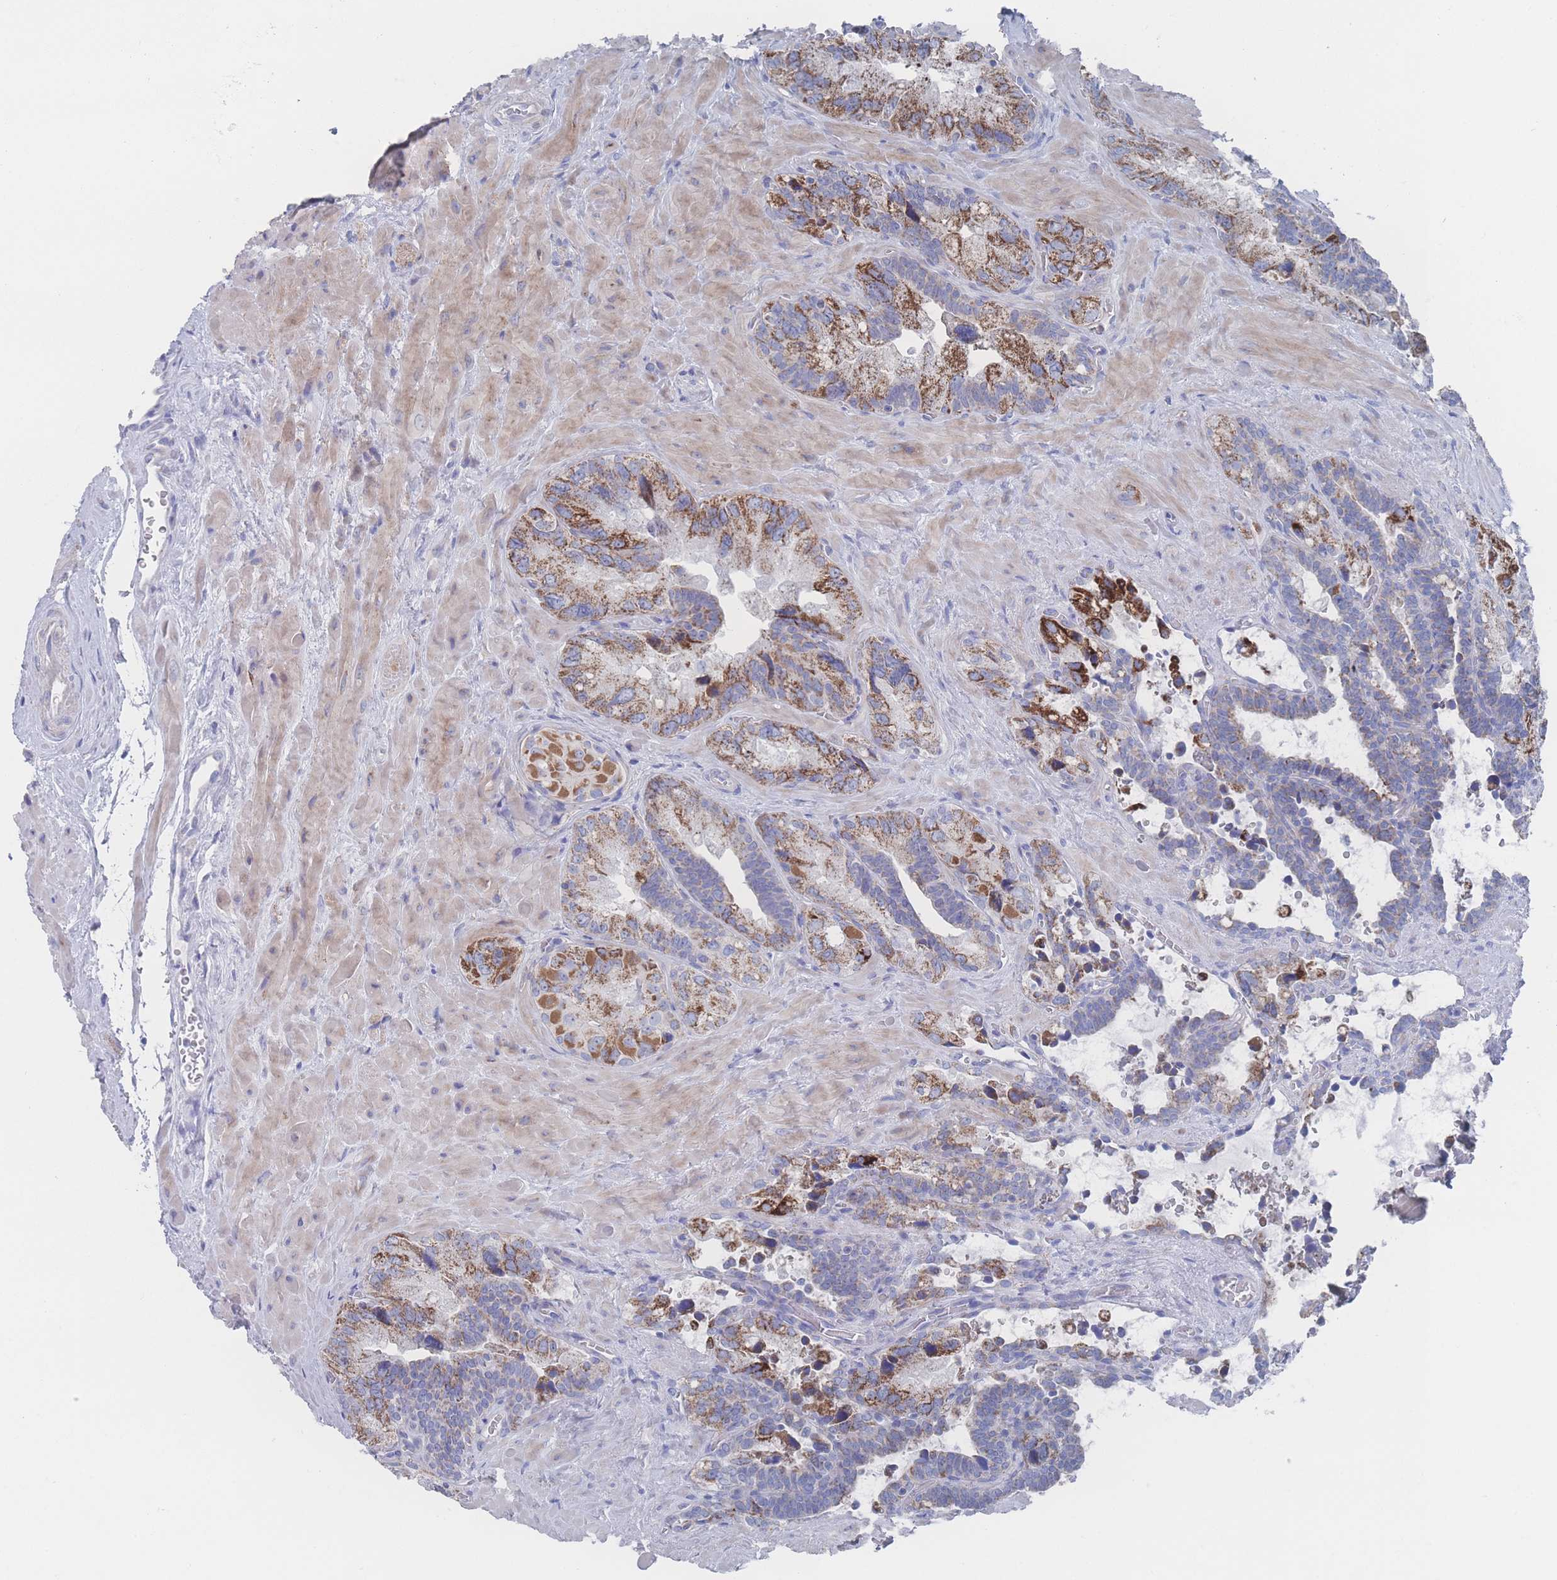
{"staining": {"intensity": "moderate", "quantity": "25%-75%", "location": "cytoplasmic/membranous"}, "tissue": "seminal vesicle", "cell_type": "Glandular cells", "image_type": "normal", "snomed": [{"axis": "morphology", "description": "Normal tissue, NOS"}, {"axis": "topography", "description": "Seminal veicle"}], "caption": "A high-resolution micrograph shows immunohistochemistry (IHC) staining of benign seminal vesicle, which reveals moderate cytoplasmic/membranous expression in about 25%-75% of glandular cells.", "gene": "SNPH", "patient": {"sex": "male", "age": 68}}